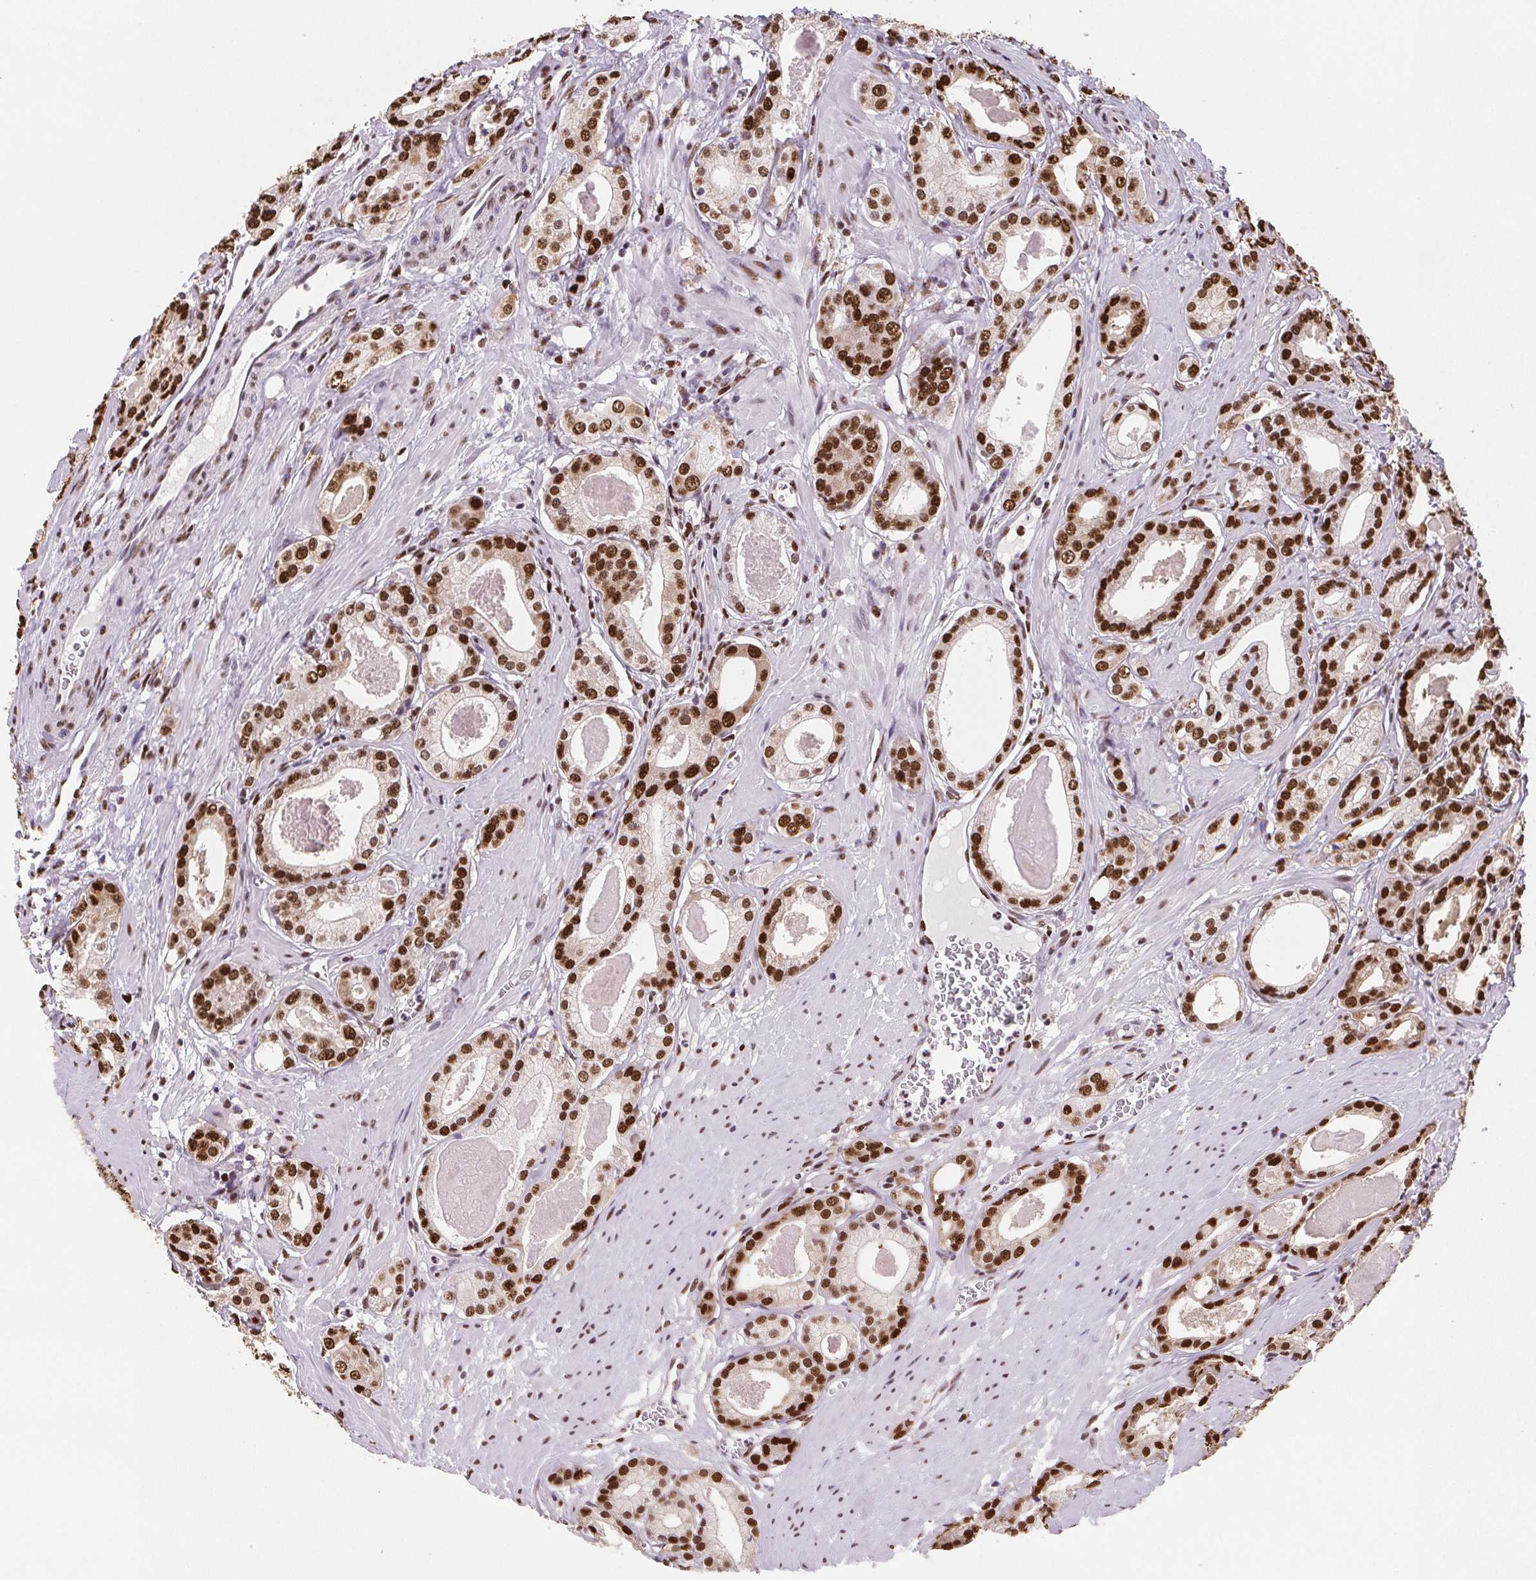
{"staining": {"intensity": "strong", "quantity": ">75%", "location": "nuclear"}, "tissue": "prostate cancer", "cell_type": "Tumor cells", "image_type": "cancer", "snomed": [{"axis": "morphology", "description": "Adenocarcinoma, NOS"}, {"axis": "morphology", "description": "Adenocarcinoma, Low grade"}, {"axis": "topography", "description": "Prostate"}], "caption": "High-magnification brightfield microscopy of prostate adenocarcinoma (low-grade) stained with DAB (3,3'-diaminobenzidine) (brown) and counterstained with hematoxylin (blue). tumor cells exhibit strong nuclear positivity is present in approximately>75% of cells.", "gene": "SET", "patient": {"sex": "male", "age": 64}}